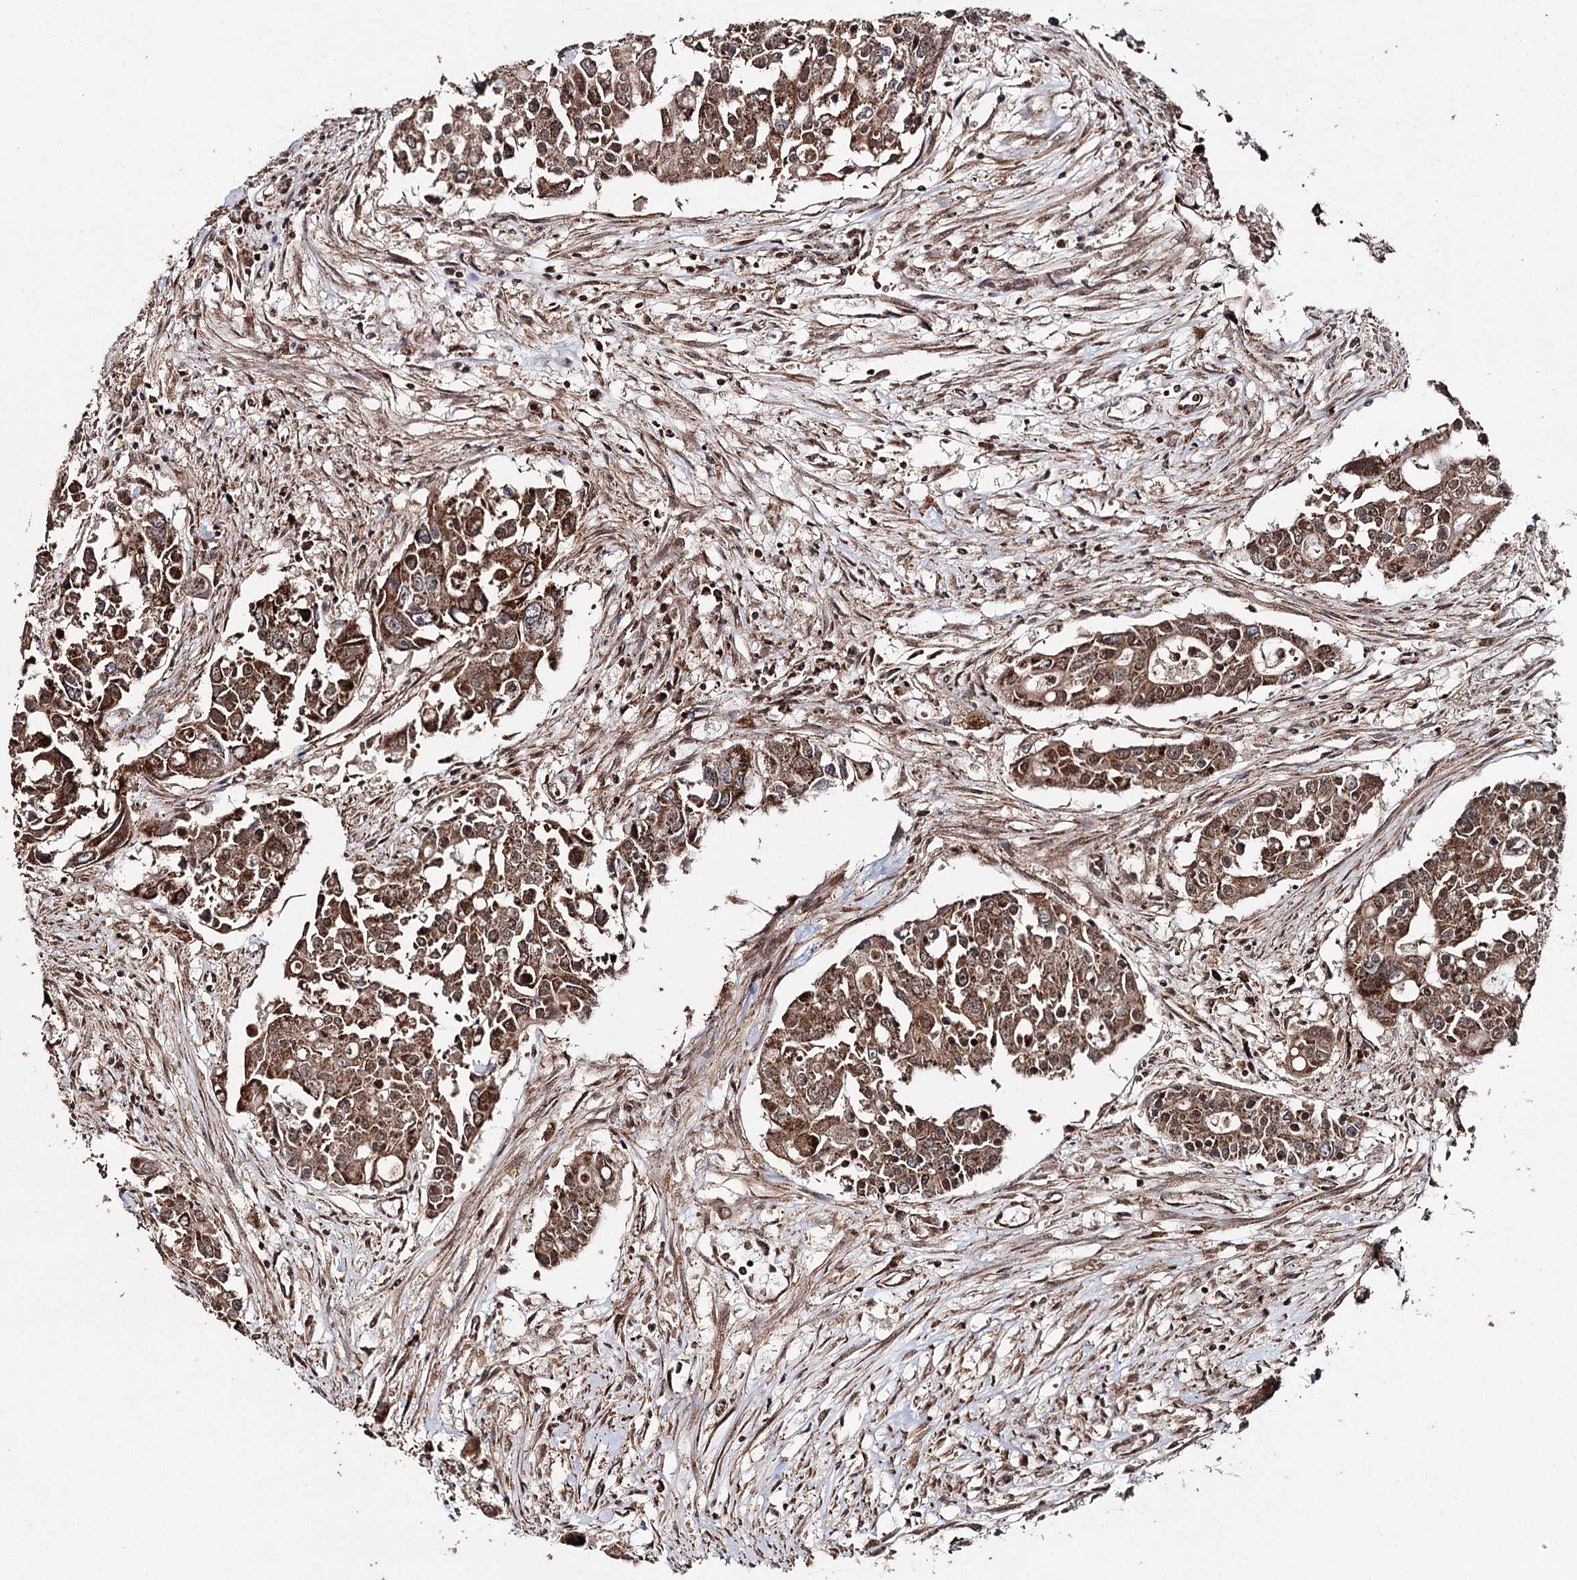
{"staining": {"intensity": "moderate", "quantity": ">75%", "location": "cytoplasmic/membranous,nuclear"}, "tissue": "colorectal cancer", "cell_type": "Tumor cells", "image_type": "cancer", "snomed": [{"axis": "morphology", "description": "Adenocarcinoma, NOS"}, {"axis": "topography", "description": "Colon"}], "caption": "A medium amount of moderate cytoplasmic/membranous and nuclear positivity is seen in about >75% of tumor cells in adenocarcinoma (colorectal) tissue.", "gene": "PDHX", "patient": {"sex": "male", "age": 77}}